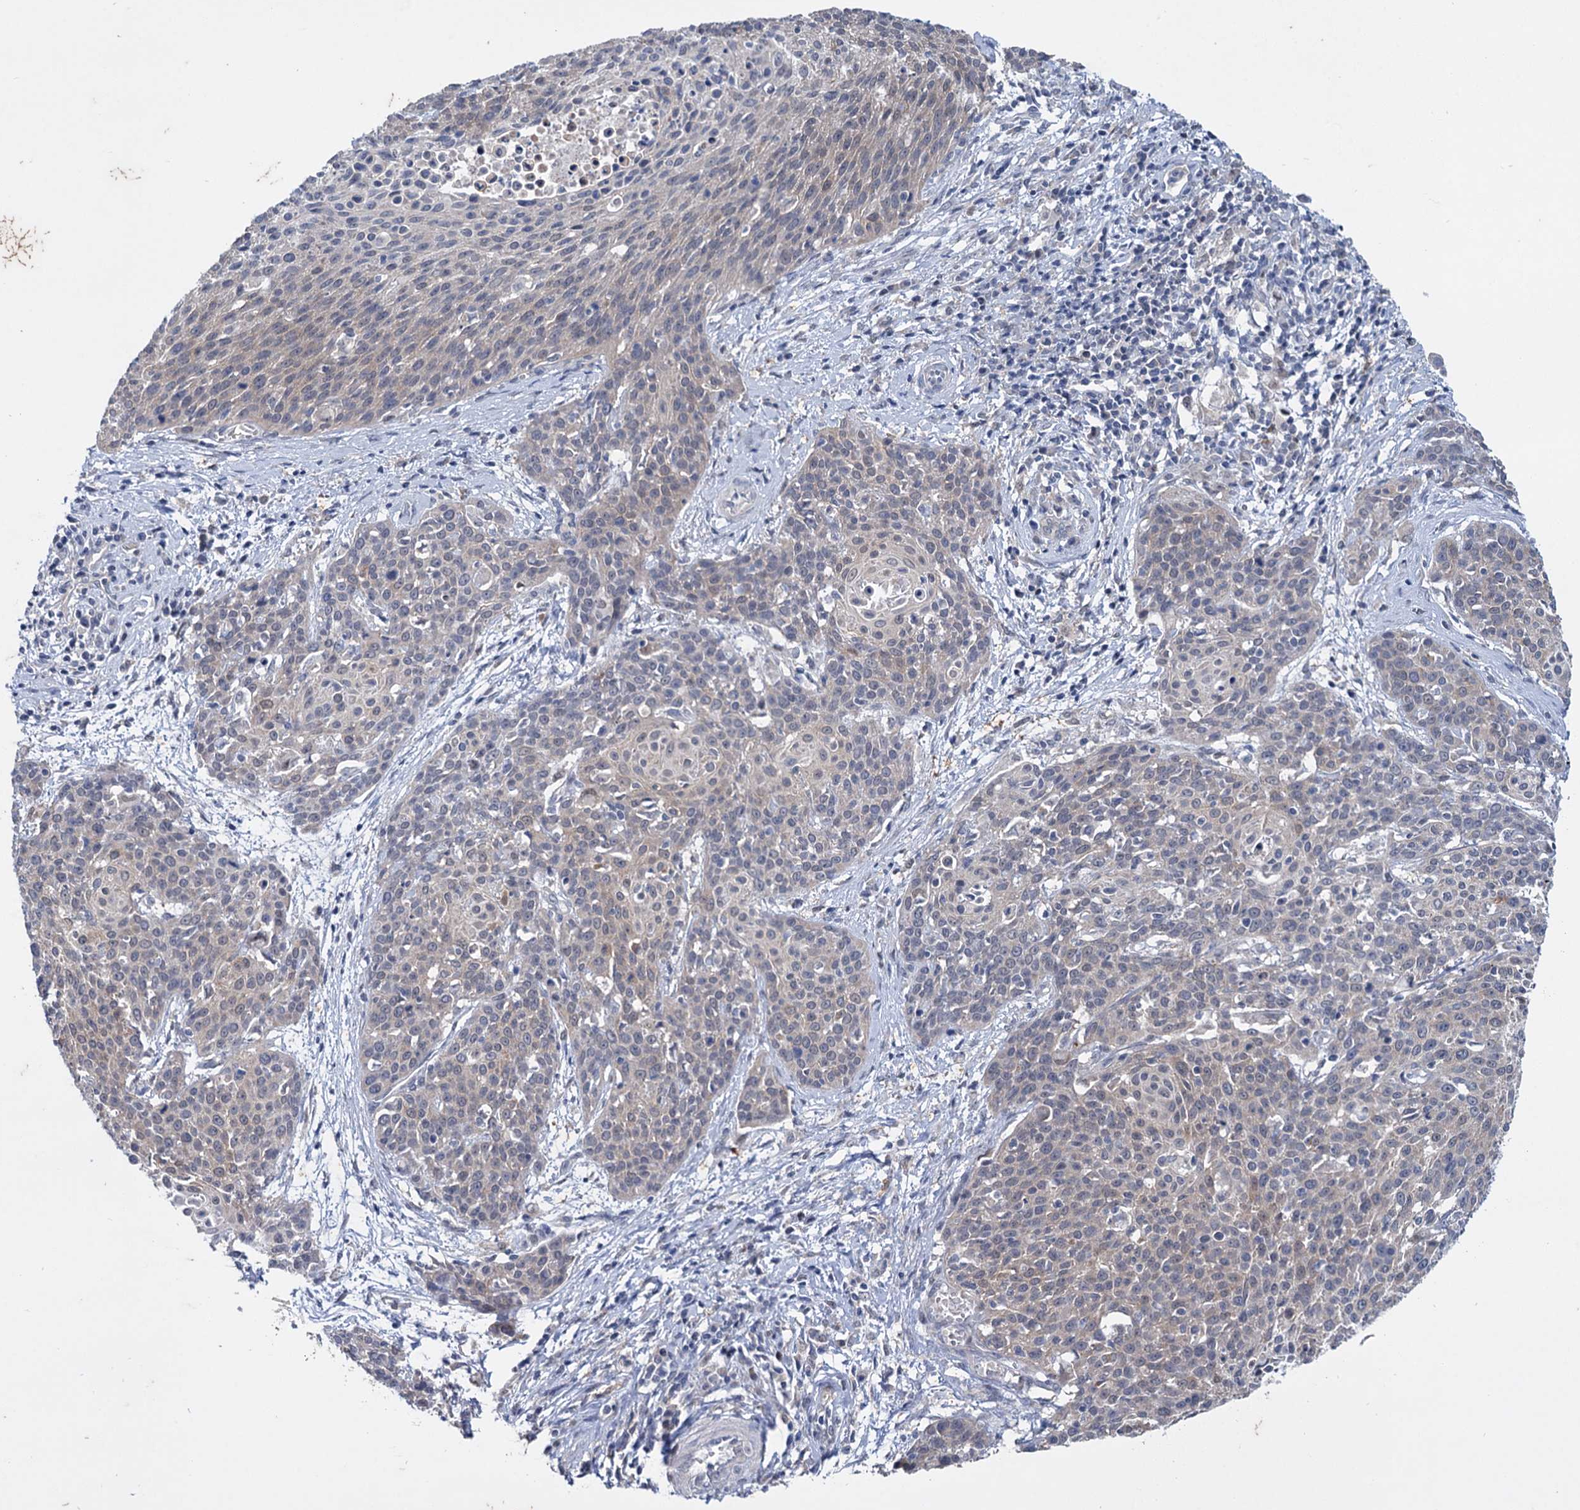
{"staining": {"intensity": "weak", "quantity": "<25%", "location": "cytoplasmic/membranous,nuclear"}, "tissue": "cervical cancer", "cell_type": "Tumor cells", "image_type": "cancer", "snomed": [{"axis": "morphology", "description": "Squamous cell carcinoma, NOS"}, {"axis": "topography", "description": "Cervix"}], "caption": "An IHC image of cervical cancer is shown. There is no staining in tumor cells of cervical cancer. (DAB (3,3'-diaminobenzidine) IHC, high magnification).", "gene": "MID1IP1", "patient": {"sex": "female", "age": 38}}